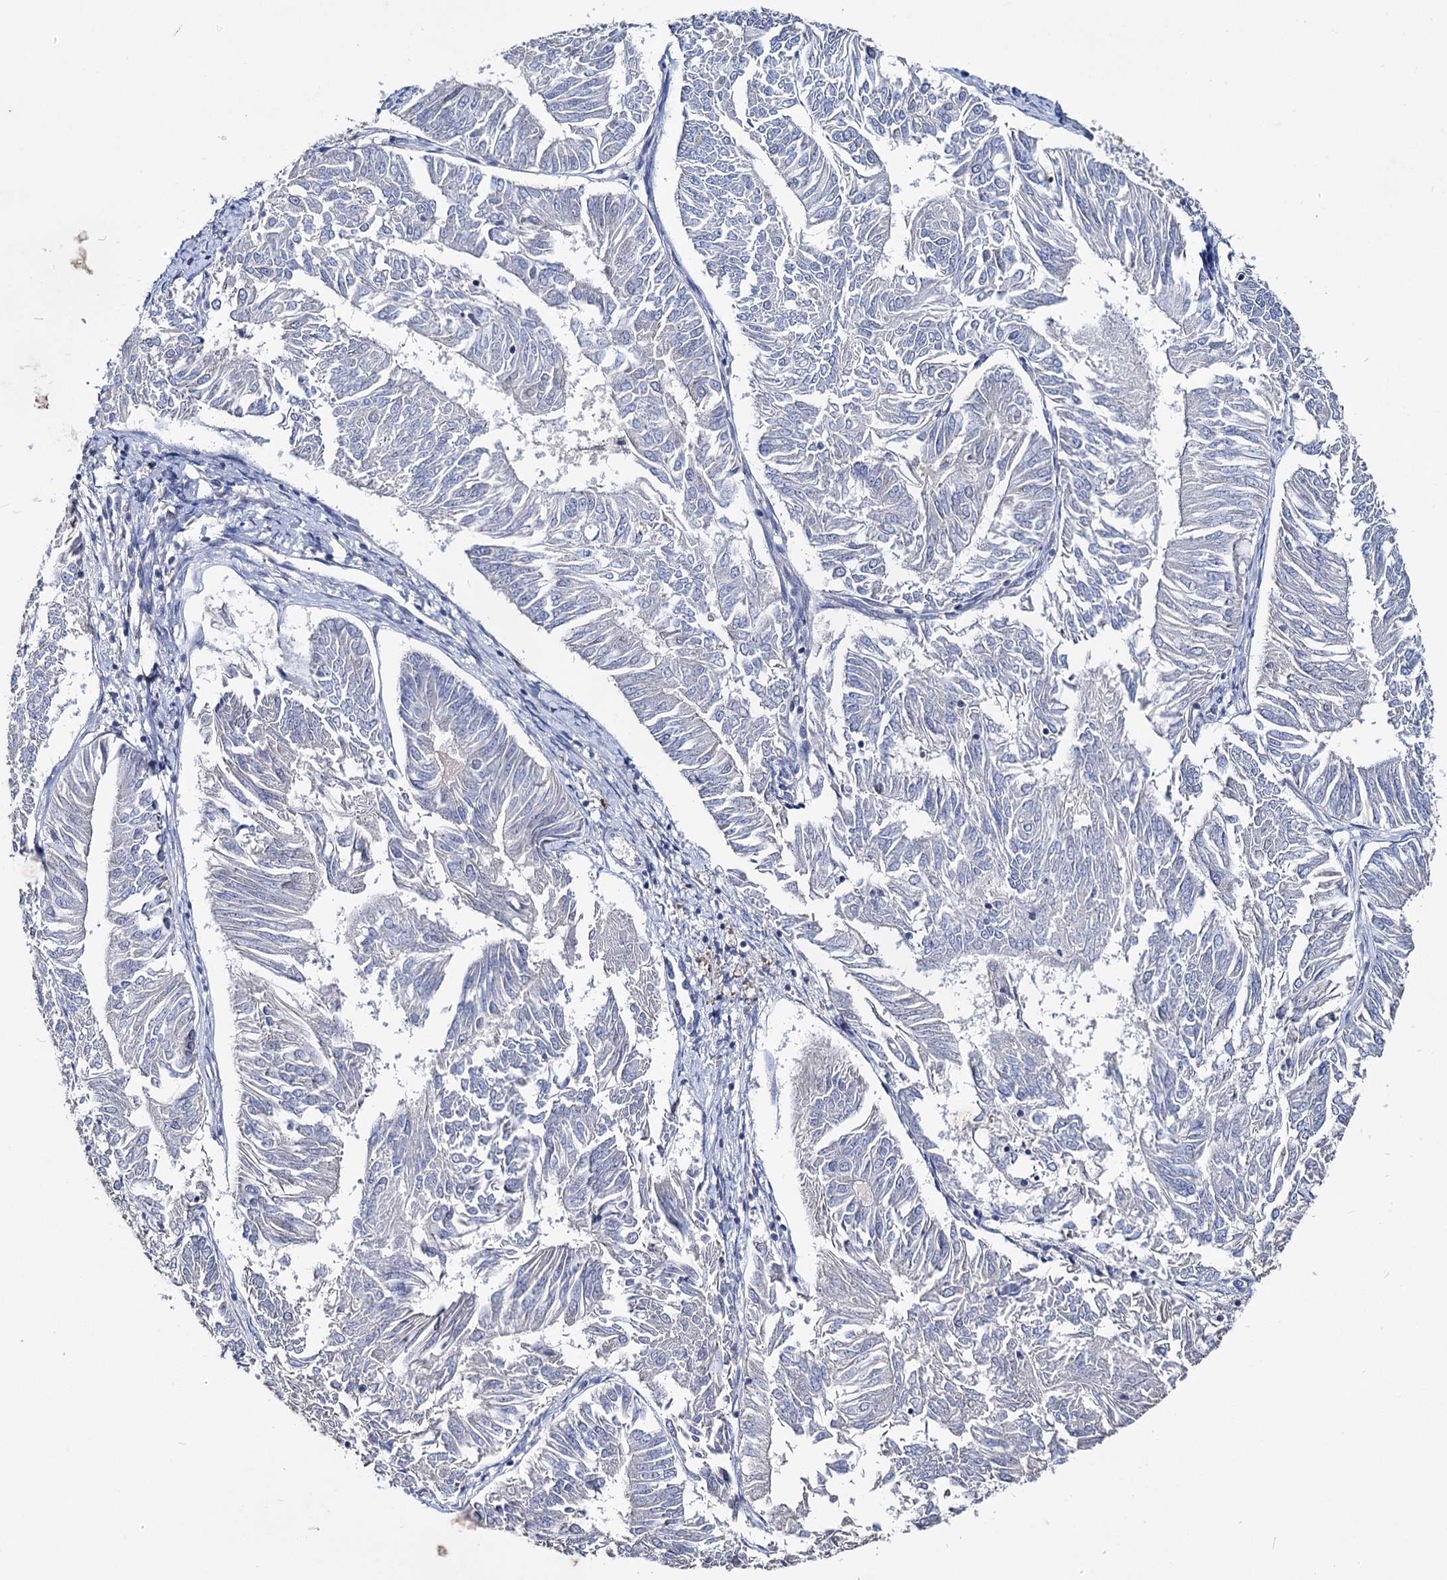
{"staining": {"intensity": "negative", "quantity": "none", "location": "none"}, "tissue": "endometrial cancer", "cell_type": "Tumor cells", "image_type": "cancer", "snomed": [{"axis": "morphology", "description": "Adenocarcinoma, NOS"}, {"axis": "topography", "description": "Endometrium"}], "caption": "The micrograph reveals no significant positivity in tumor cells of adenocarcinoma (endometrial). (DAB (3,3'-diaminobenzidine) immunohistochemistry visualized using brightfield microscopy, high magnification).", "gene": "EPB41L5", "patient": {"sex": "female", "age": 58}}